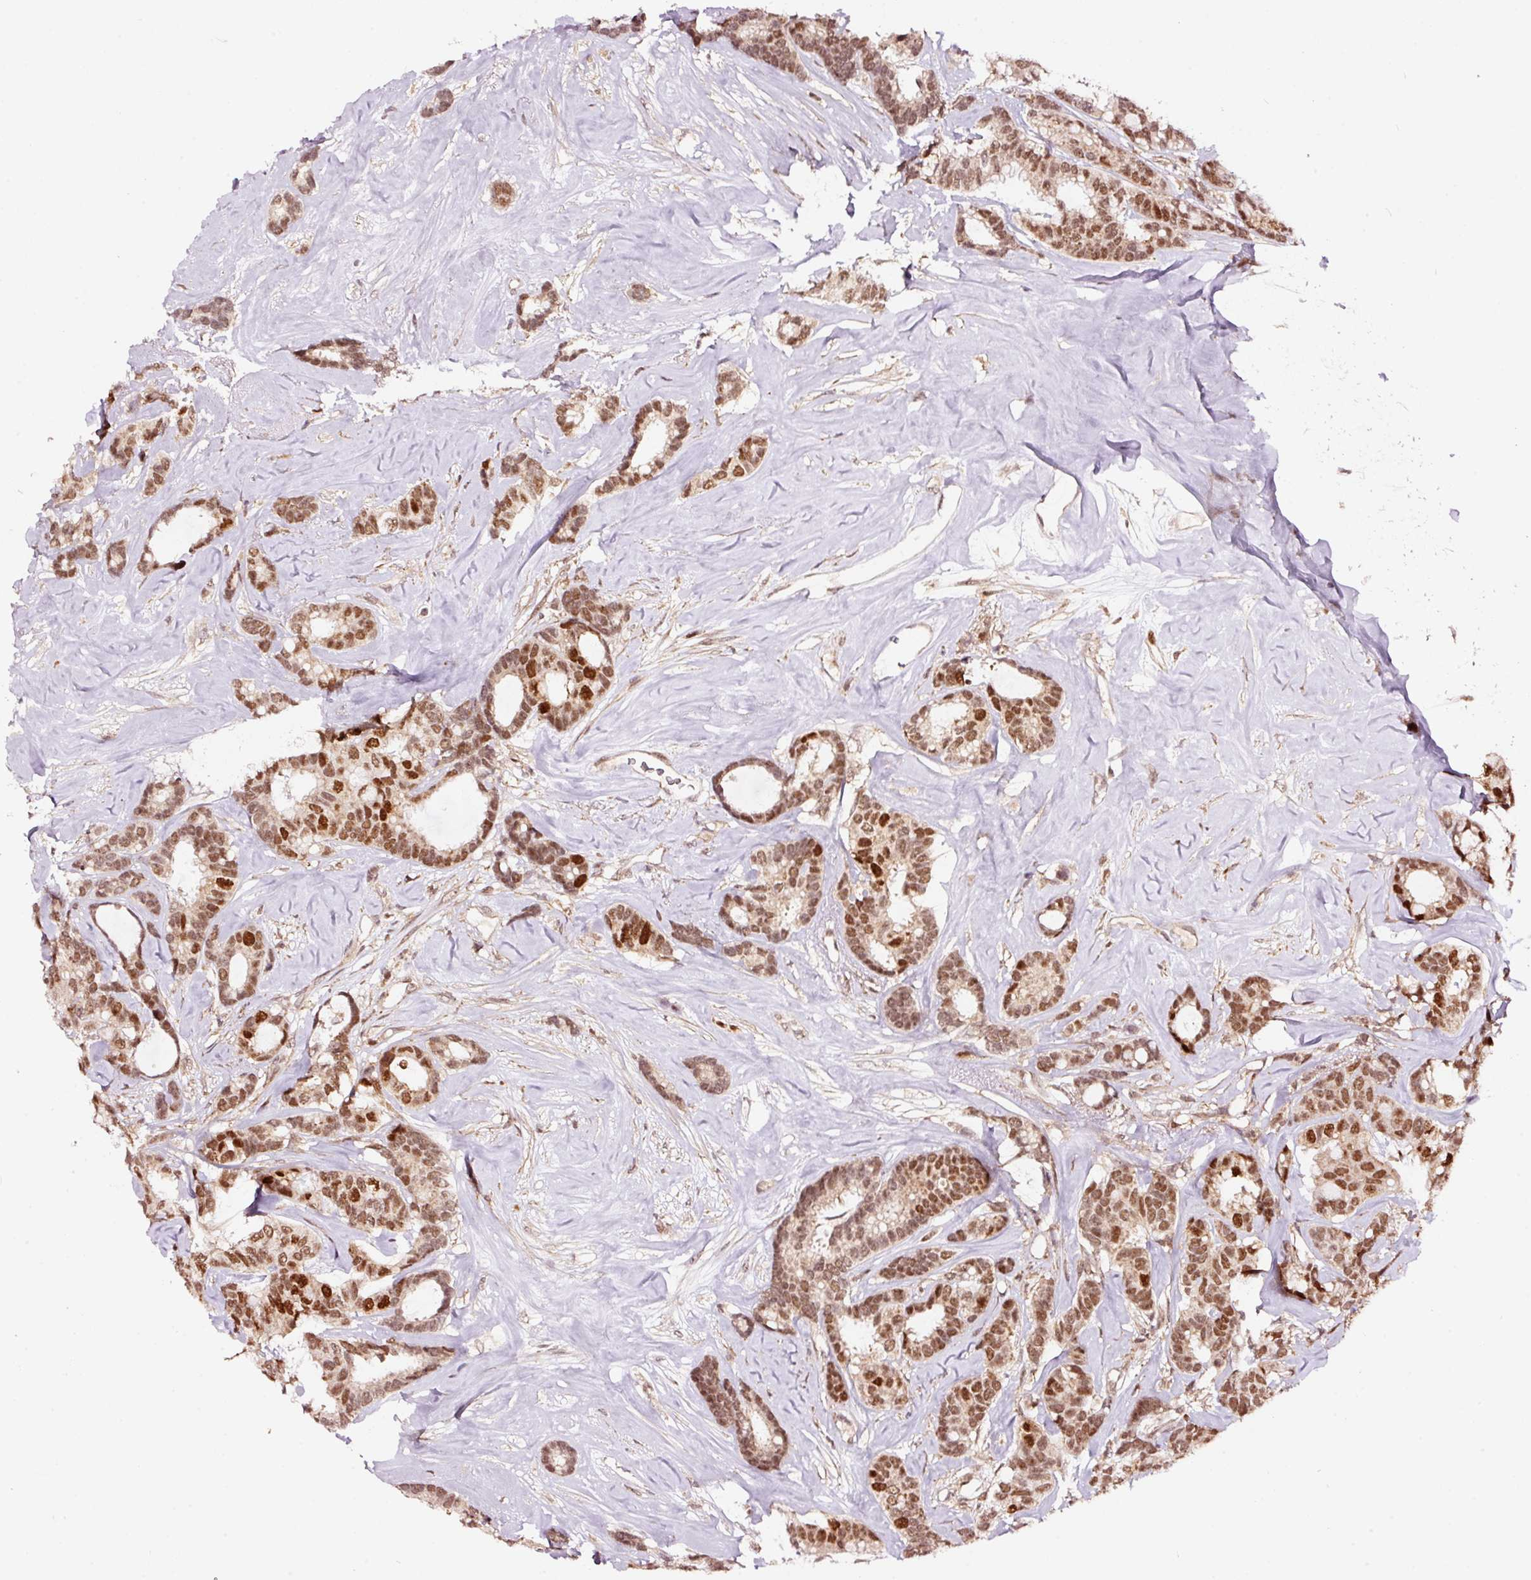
{"staining": {"intensity": "moderate", "quantity": ">75%", "location": "nuclear"}, "tissue": "breast cancer", "cell_type": "Tumor cells", "image_type": "cancer", "snomed": [{"axis": "morphology", "description": "Duct carcinoma"}, {"axis": "topography", "description": "Breast"}], "caption": "Breast cancer stained with a brown dye shows moderate nuclear positive positivity in approximately >75% of tumor cells.", "gene": "RFC4", "patient": {"sex": "female", "age": 87}}